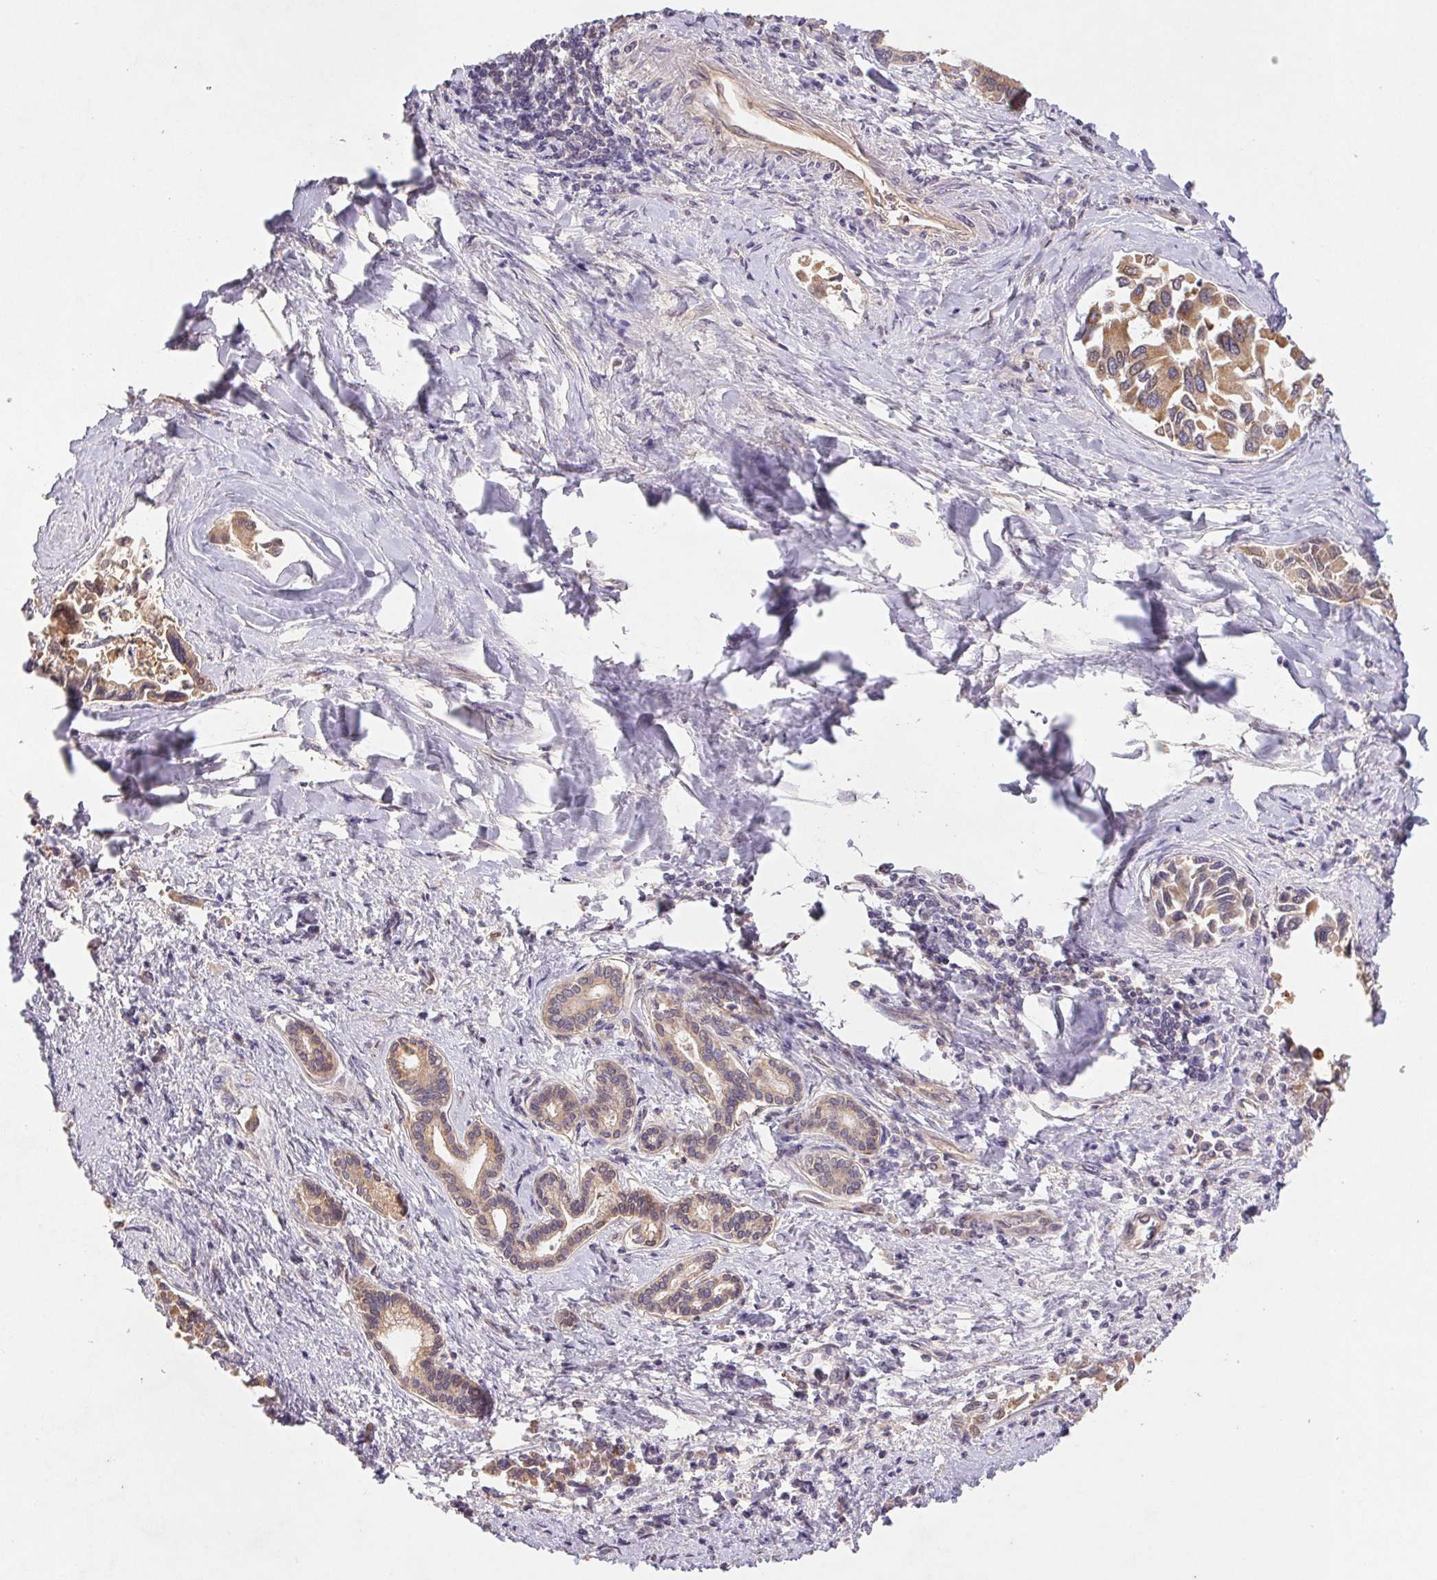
{"staining": {"intensity": "weak", "quantity": ">75%", "location": "cytoplasmic/membranous"}, "tissue": "liver cancer", "cell_type": "Tumor cells", "image_type": "cancer", "snomed": [{"axis": "morphology", "description": "Cholangiocarcinoma"}, {"axis": "topography", "description": "Liver"}], "caption": "An image of liver cancer stained for a protein exhibits weak cytoplasmic/membranous brown staining in tumor cells. The protein is stained brown, and the nuclei are stained in blue (DAB IHC with brightfield microscopy, high magnification).", "gene": "RAB11A", "patient": {"sex": "male", "age": 66}}